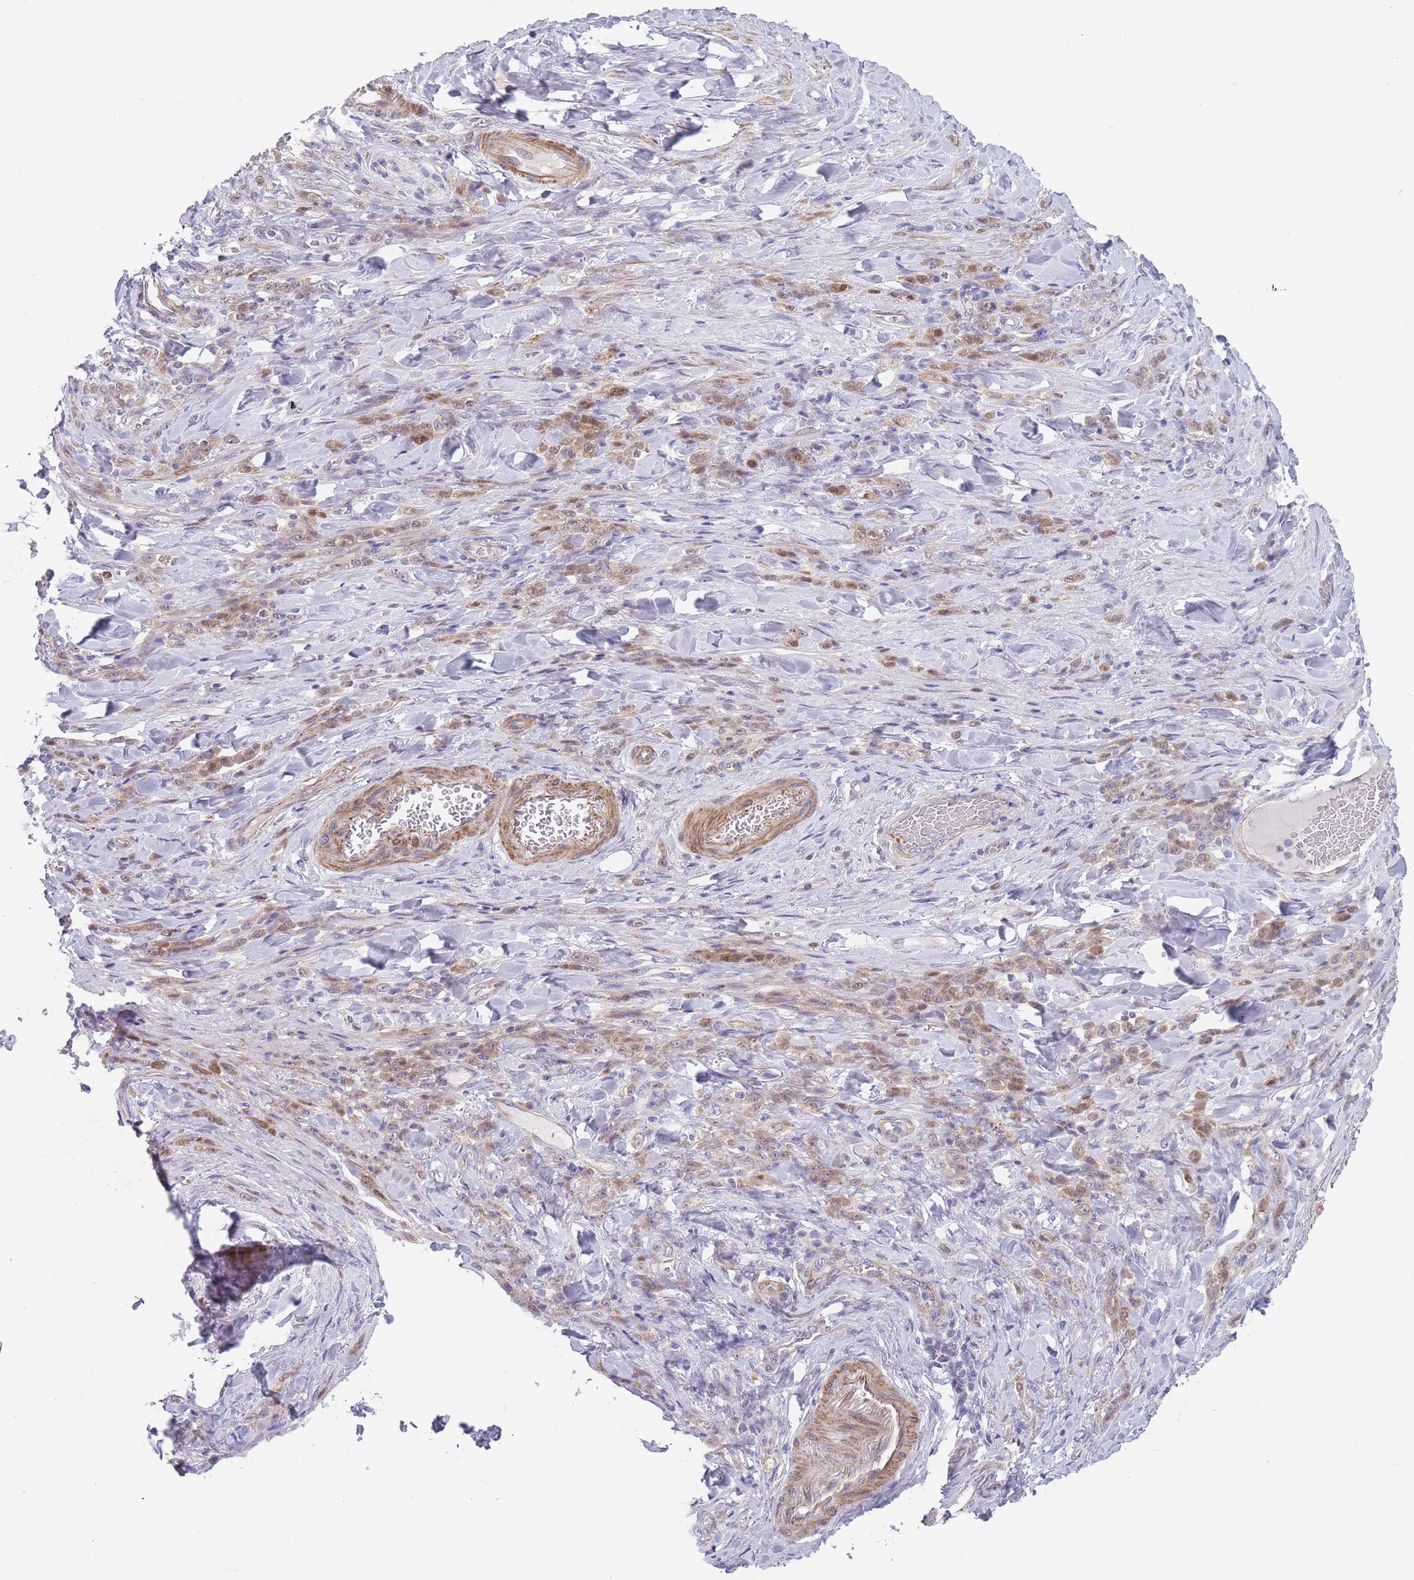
{"staining": {"intensity": "weak", "quantity": ">75%", "location": "cytoplasmic/membranous,nuclear"}, "tissue": "stomach cancer", "cell_type": "Tumor cells", "image_type": "cancer", "snomed": [{"axis": "morphology", "description": "Normal tissue, NOS"}, {"axis": "morphology", "description": "Adenocarcinoma, NOS"}, {"axis": "topography", "description": "Stomach"}], "caption": "Weak cytoplasmic/membranous and nuclear expression for a protein is present in approximately >75% of tumor cells of stomach cancer (adenocarcinoma) using immunohistochemistry.", "gene": "SMPD4", "patient": {"sex": "male", "age": 82}}